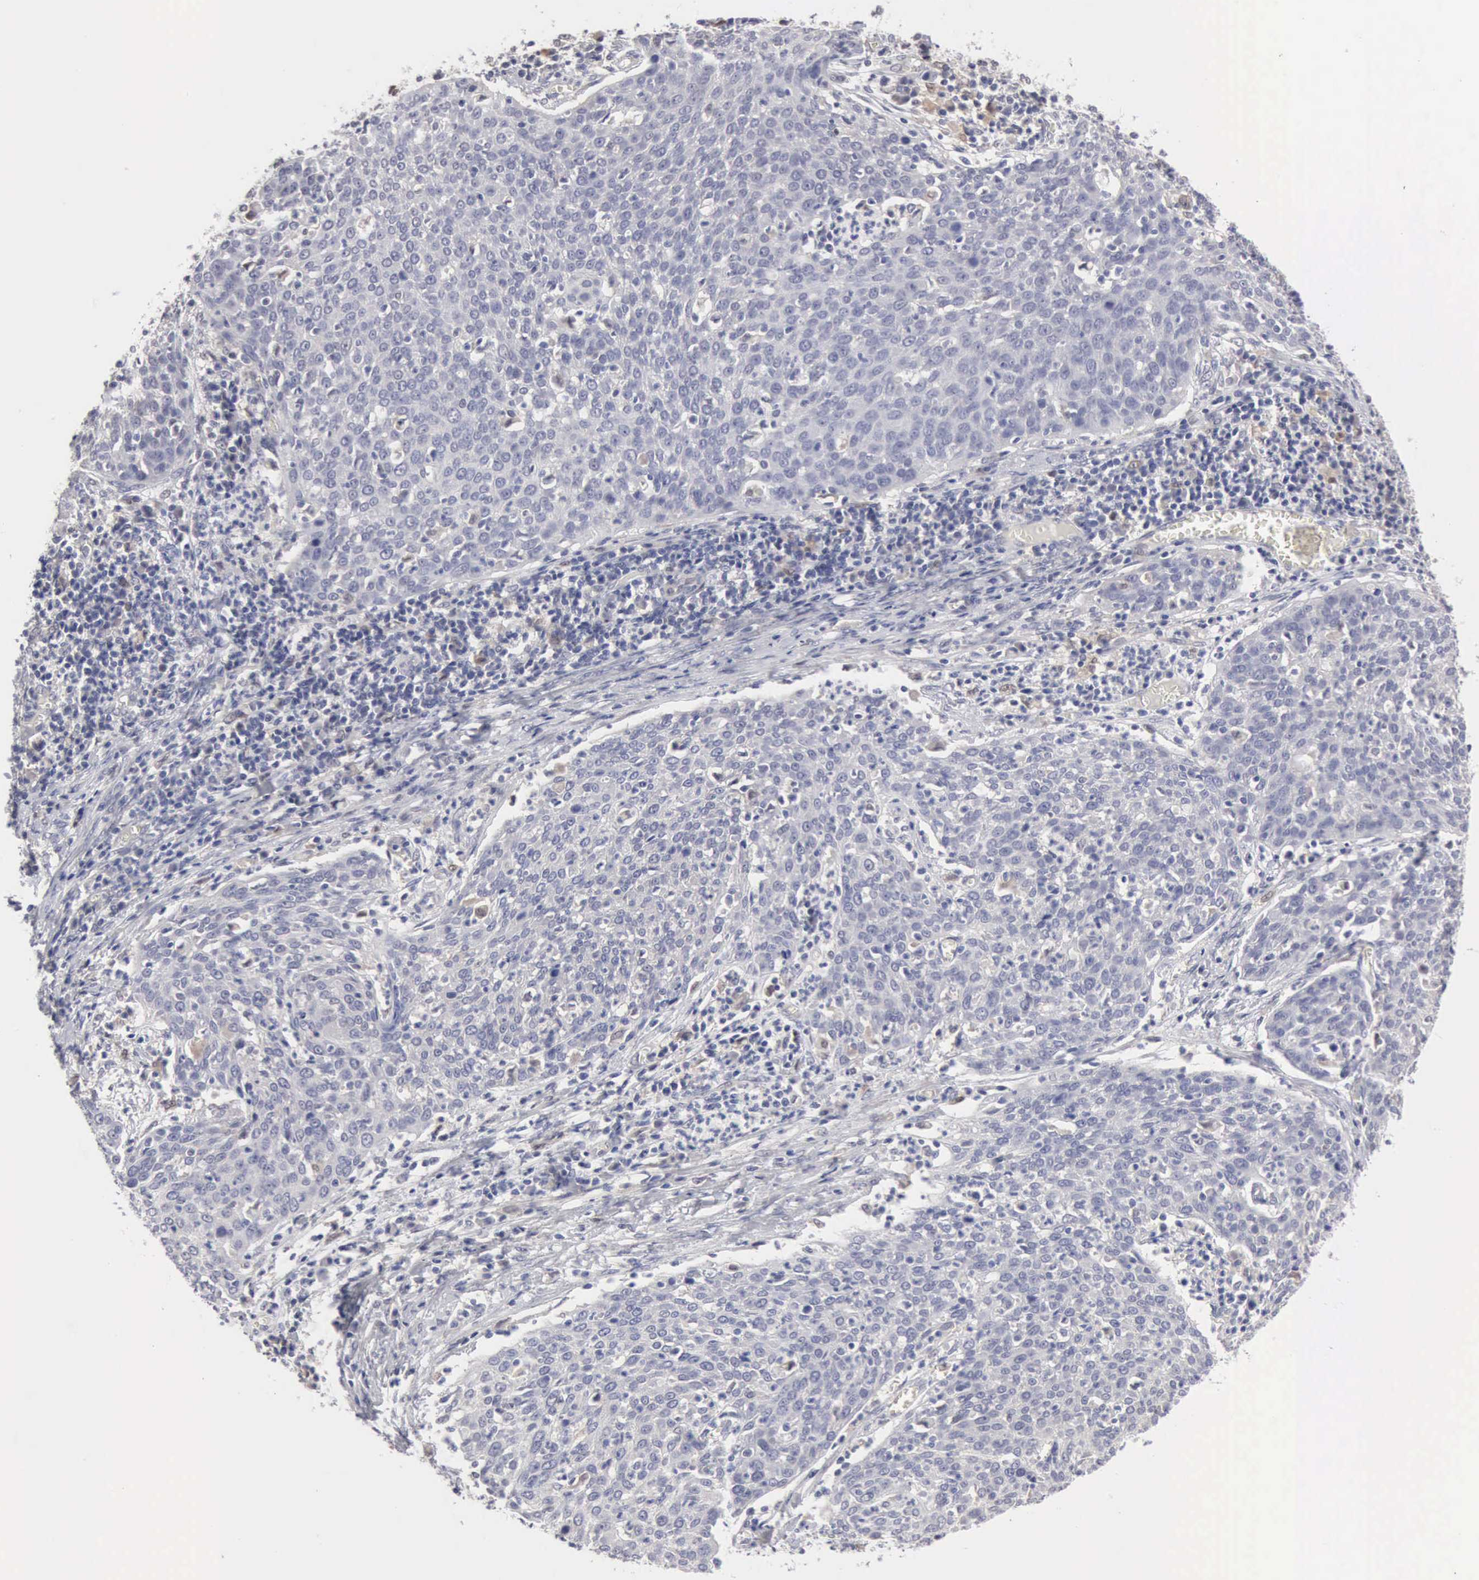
{"staining": {"intensity": "weak", "quantity": "<25%", "location": "cytoplasmic/membranous"}, "tissue": "cervical cancer", "cell_type": "Tumor cells", "image_type": "cancer", "snomed": [{"axis": "morphology", "description": "Squamous cell carcinoma, NOS"}, {"axis": "topography", "description": "Cervix"}], "caption": "The image demonstrates no significant staining in tumor cells of cervical squamous cell carcinoma.", "gene": "PTGR2", "patient": {"sex": "female", "age": 38}}